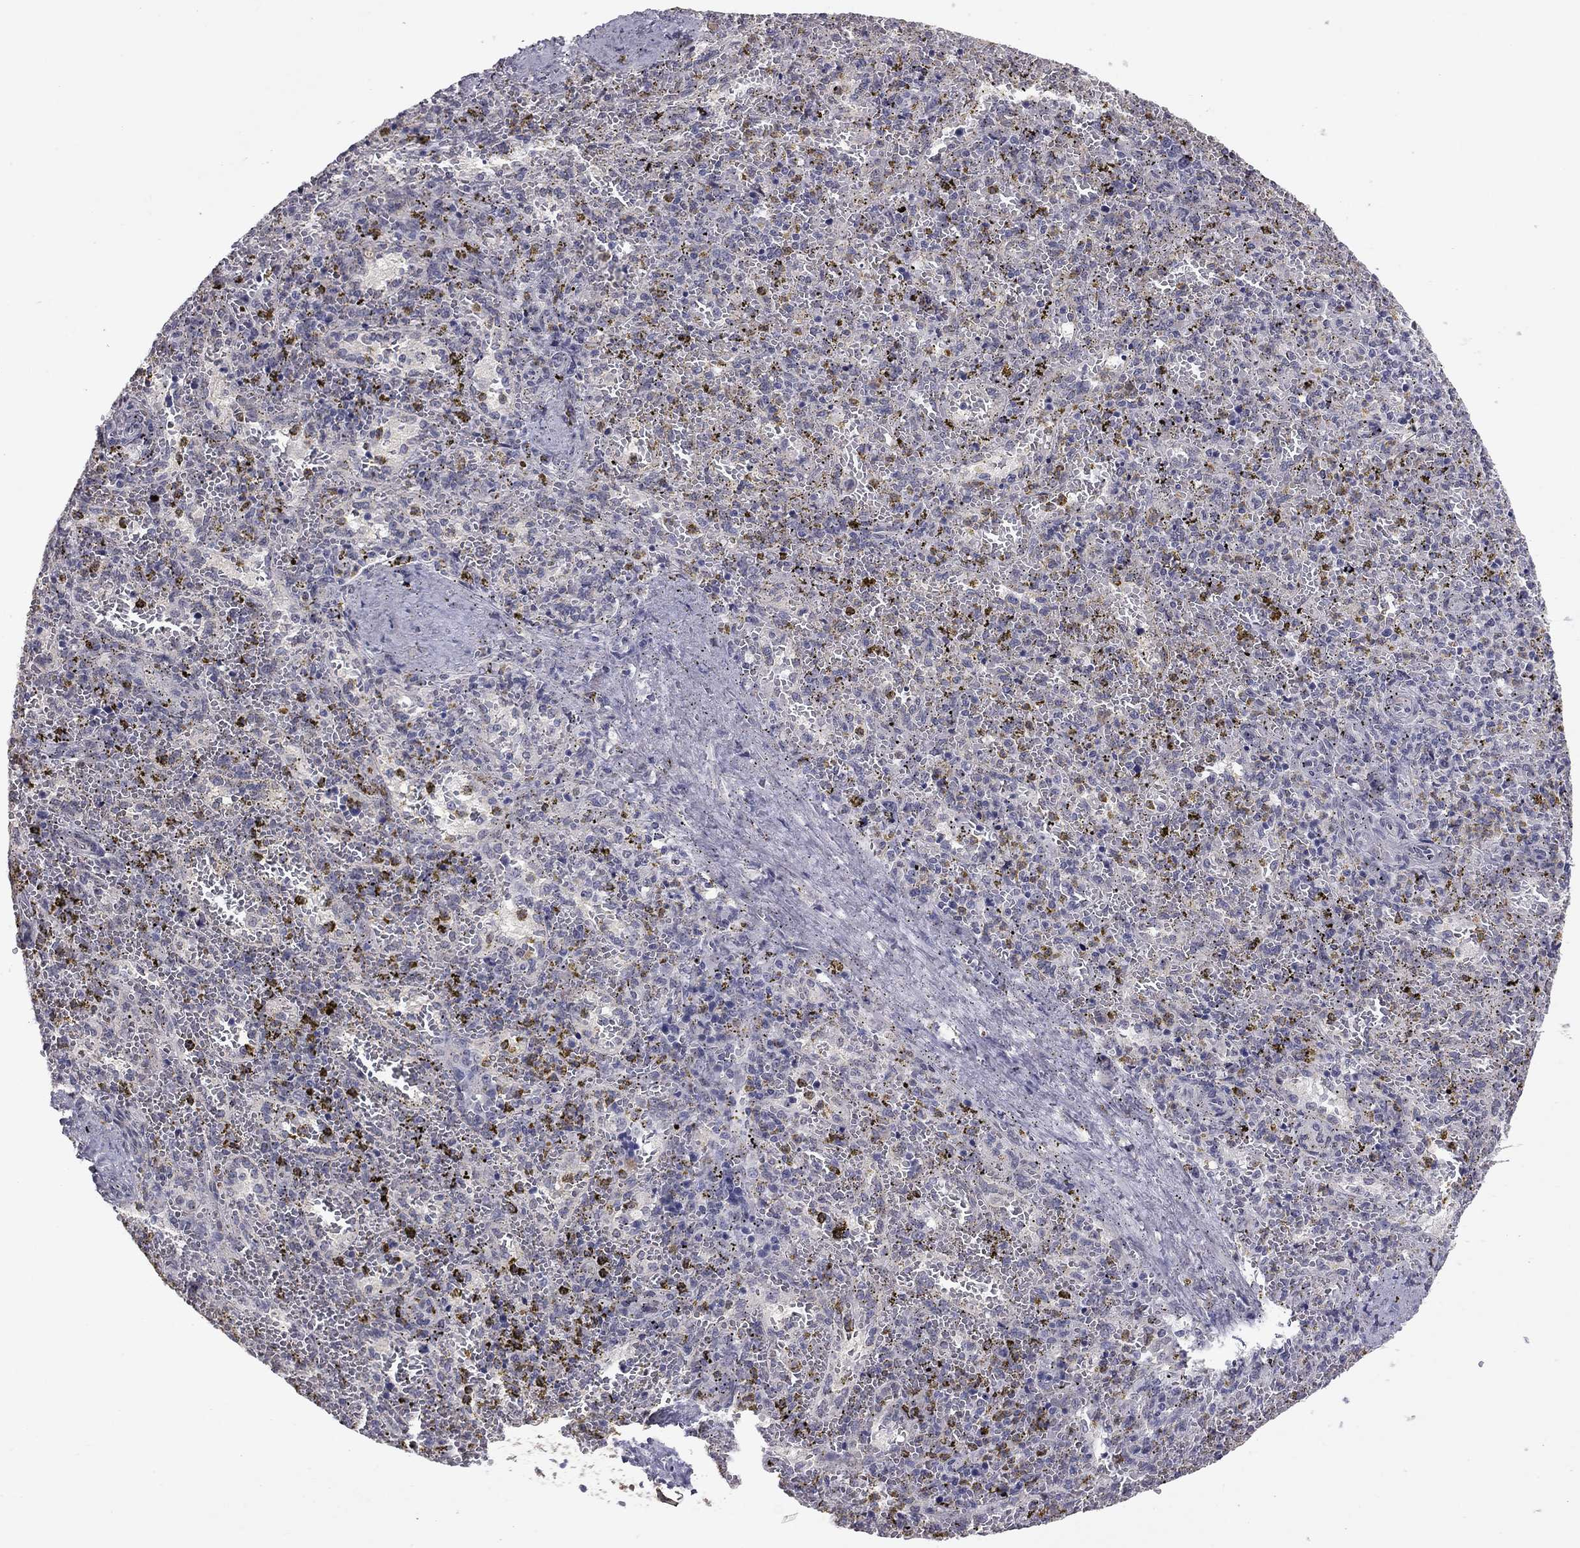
{"staining": {"intensity": "negative", "quantity": "none", "location": "none"}, "tissue": "spleen", "cell_type": "Cells in red pulp", "image_type": "normal", "snomed": [{"axis": "morphology", "description": "Normal tissue, NOS"}, {"axis": "topography", "description": "Spleen"}], "caption": "Normal spleen was stained to show a protein in brown. There is no significant staining in cells in red pulp. Brightfield microscopy of immunohistochemistry (IHC) stained with DAB (3,3'-diaminobenzidine) (brown) and hematoxylin (blue), captured at high magnification.", "gene": "PRRT2", "patient": {"sex": "female", "age": 50}}